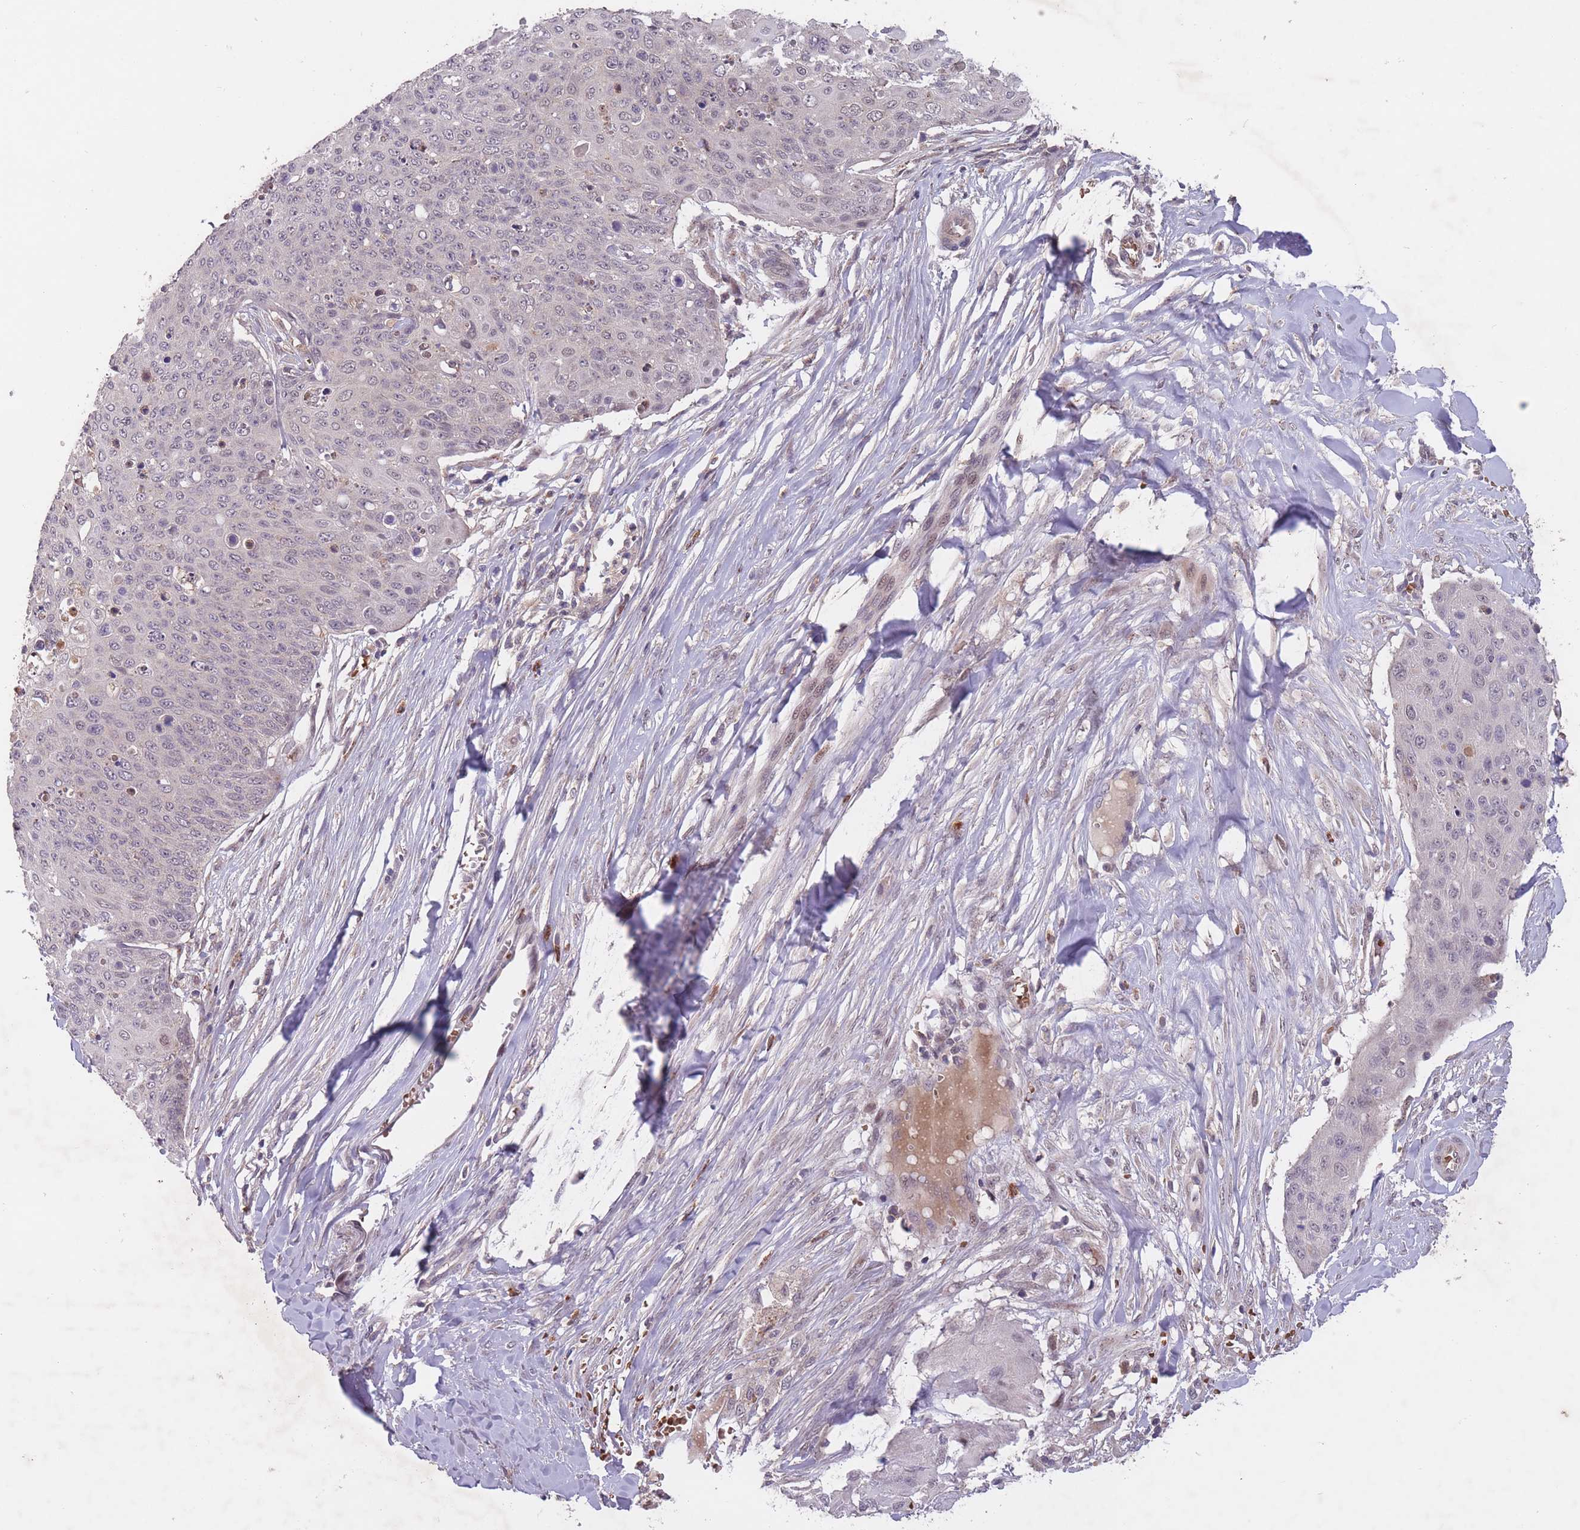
{"staining": {"intensity": "negative", "quantity": "none", "location": "none"}, "tissue": "skin cancer", "cell_type": "Tumor cells", "image_type": "cancer", "snomed": [{"axis": "morphology", "description": "Squamous cell carcinoma, NOS"}, {"axis": "topography", "description": "Skin"}, {"axis": "topography", "description": "Vulva"}], "caption": "Squamous cell carcinoma (skin) was stained to show a protein in brown. There is no significant expression in tumor cells.", "gene": "SECTM1", "patient": {"sex": "female", "age": 85}}